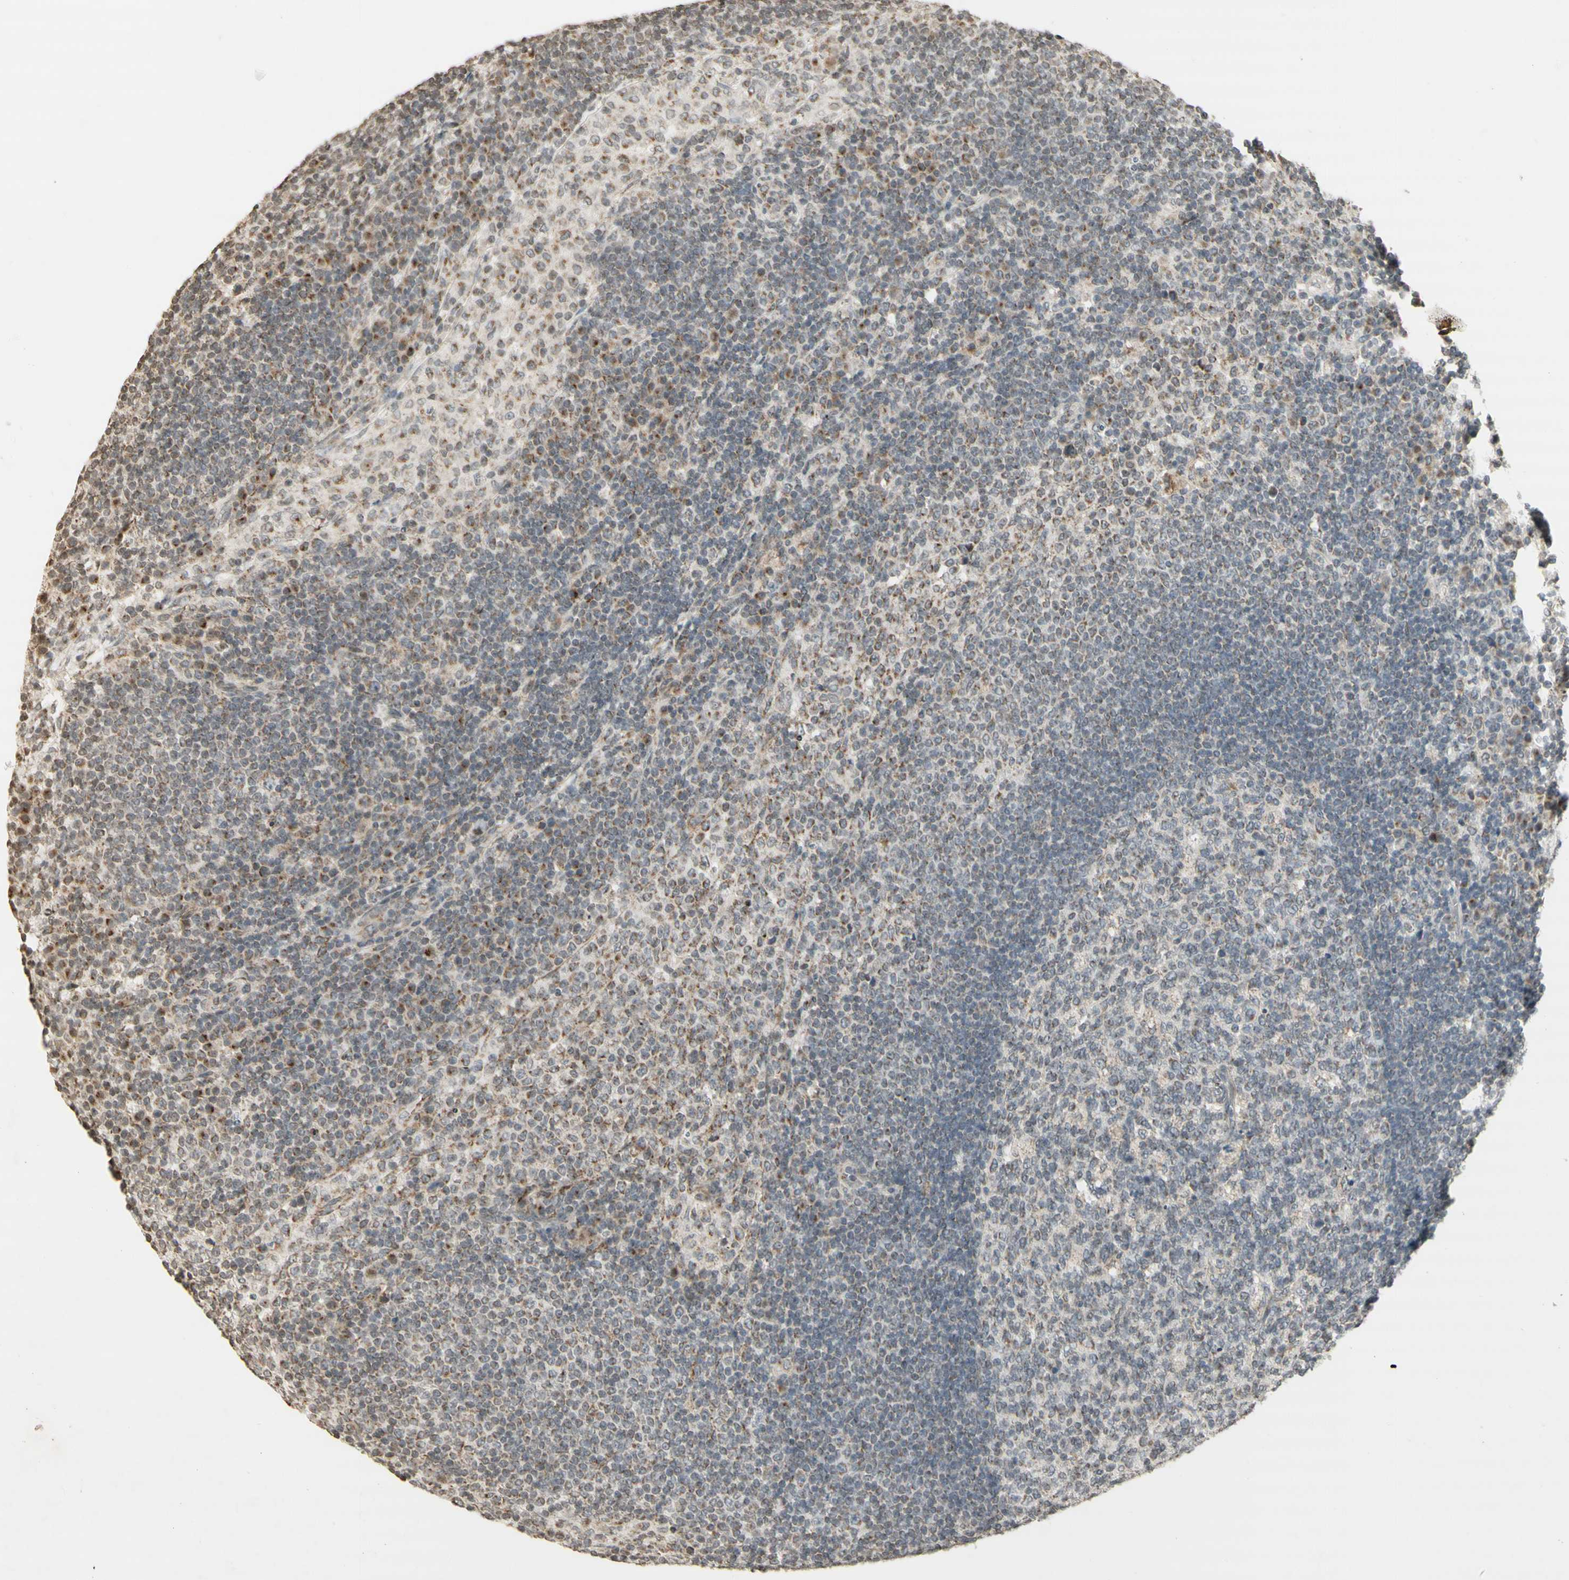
{"staining": {"intensity": "moderate", "quantity": "25%-75%", "location": "cytoplasmic/membranous"}, "tissue": "lymph node", "cell_type": "Germinal center cells", "image_type": "normal", "snomed": [{"axis": "morphology", "description": "Normal tissue, NOS"}, {"axis": "topography", "description": "Lymph node"}], "caption": "This image shows benign lymph node stained with immunohistochemistry (IHC) to label a protein in brown. The cytoplasmic/membranous of germinal center cells show moderate positivity for the protein. Nuclei are counter-stained blue.", "gene": "CCNI", "patient": {"sex": "female", "age": 53}}